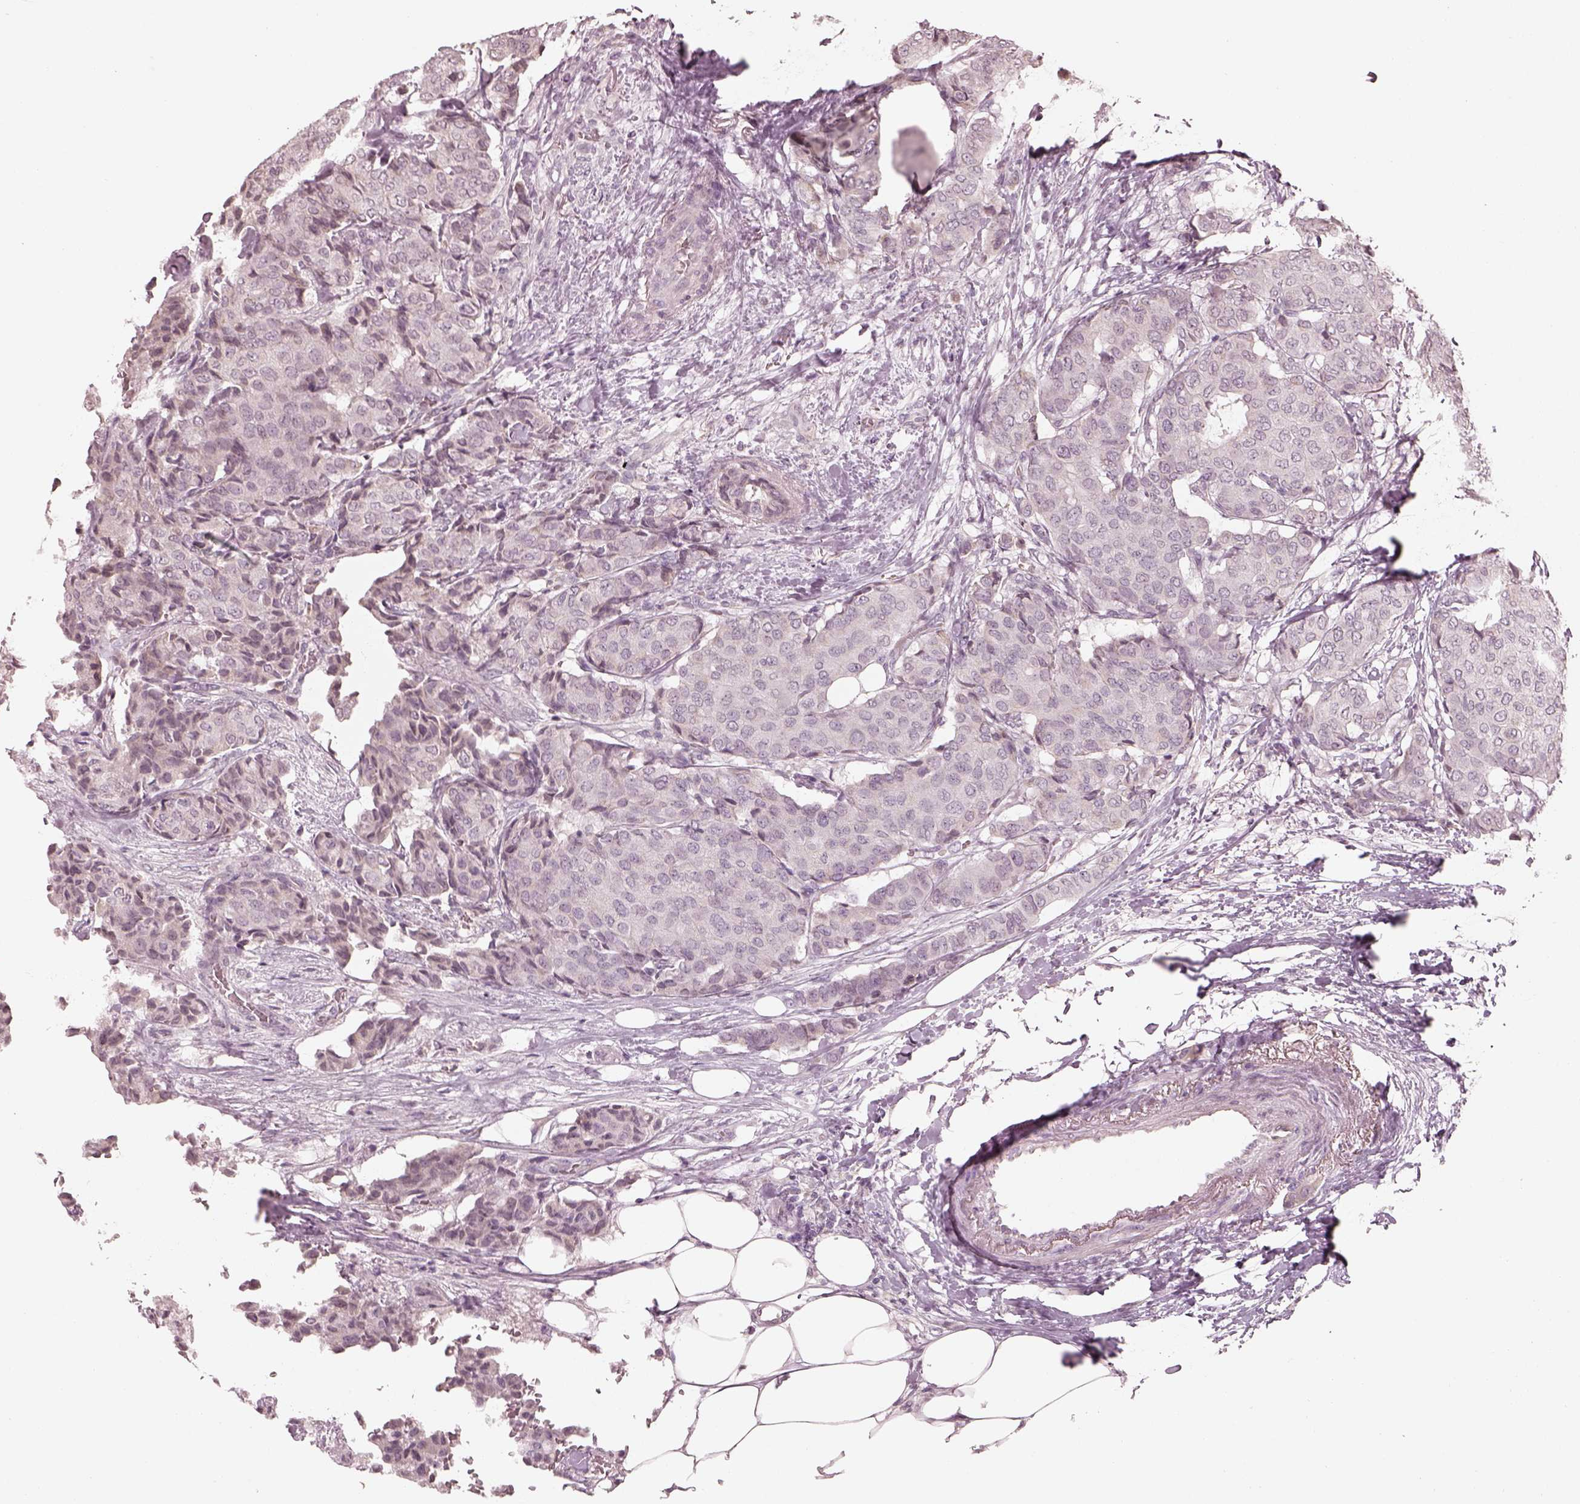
{"staining": {"intensity": "weak", "quantity": "<25%", "location": "cytoplasmic/membranous"}, "tissue": "breast cancer", "cell_type": "Tumor cells", "image_type": "cancer", "snomed": [{"axis": "morphology", "description": "Duct carcinoma"}, {"axis": "topography", "description": "Breast"}], "caption": "This photomicrograph is of breast cancer stained with IHC to label a protein in brown with the nuclei are counter-stained blue. There is no expression in tumor cells.", "gene": "TLX3", "patient": {"sex": "female", "age": 75}}